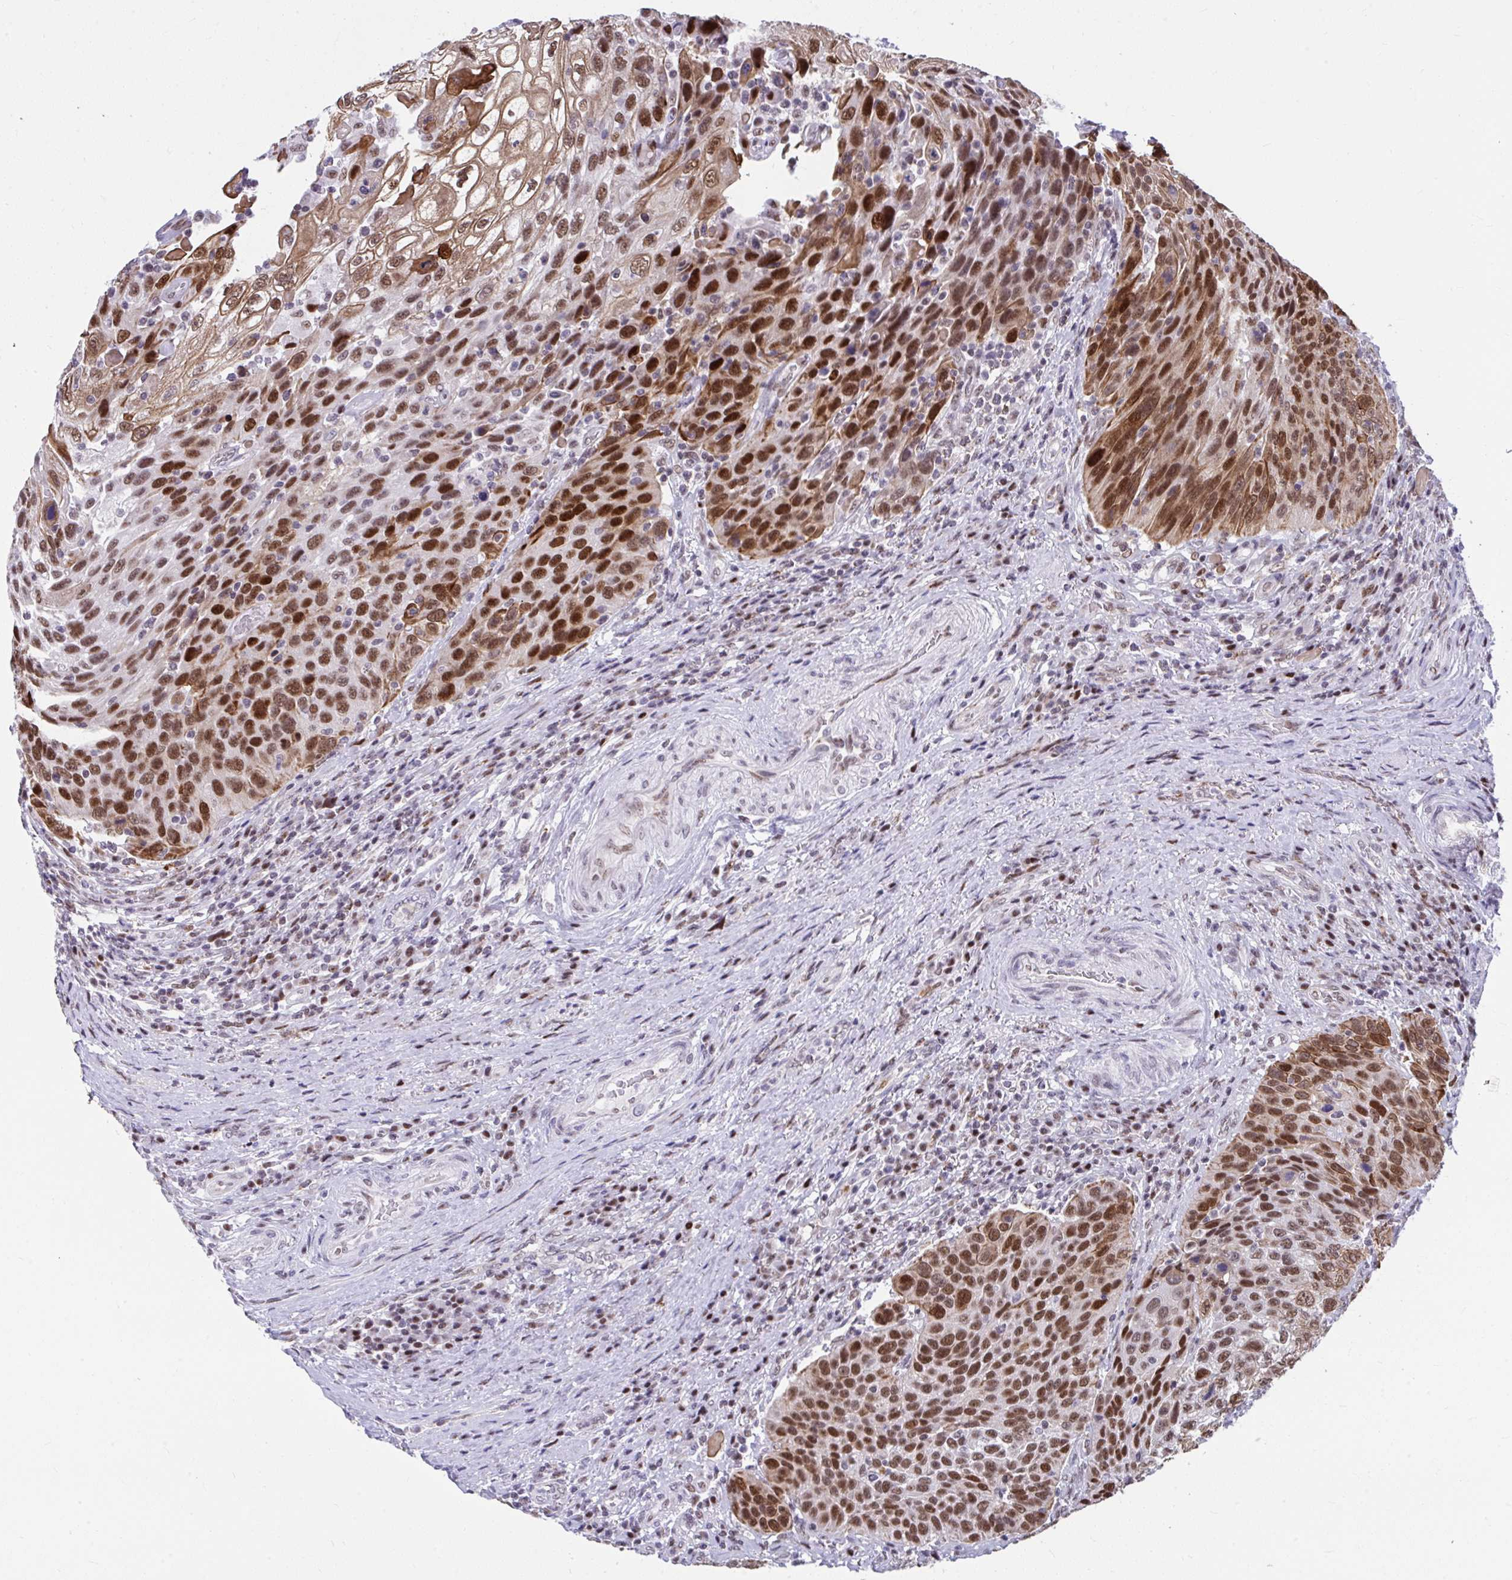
{"staining": {"intensity": "strong", "quantity": ">75%", "location": "cytoplasmic/membranous,nuclear"}, "tissue": "urothelial cancer", "cell_type": "Tumor cells", "image_type": "cancer", "snomed": [{"axis": "morphology", "description": "Urothelial carcinoma, High grade"}, {"axis": "topography", "description": "Urinary bladder"}], "caption": "Brown immunohistochemical staining in human high-grade urothelial carcinoma demonstrates strong cytoplasmic/membranous and nuclear positivity in about >75% of tumor cells.", "gene": "SLC35C2", "patient": {"sex": "female", "age": 70}}